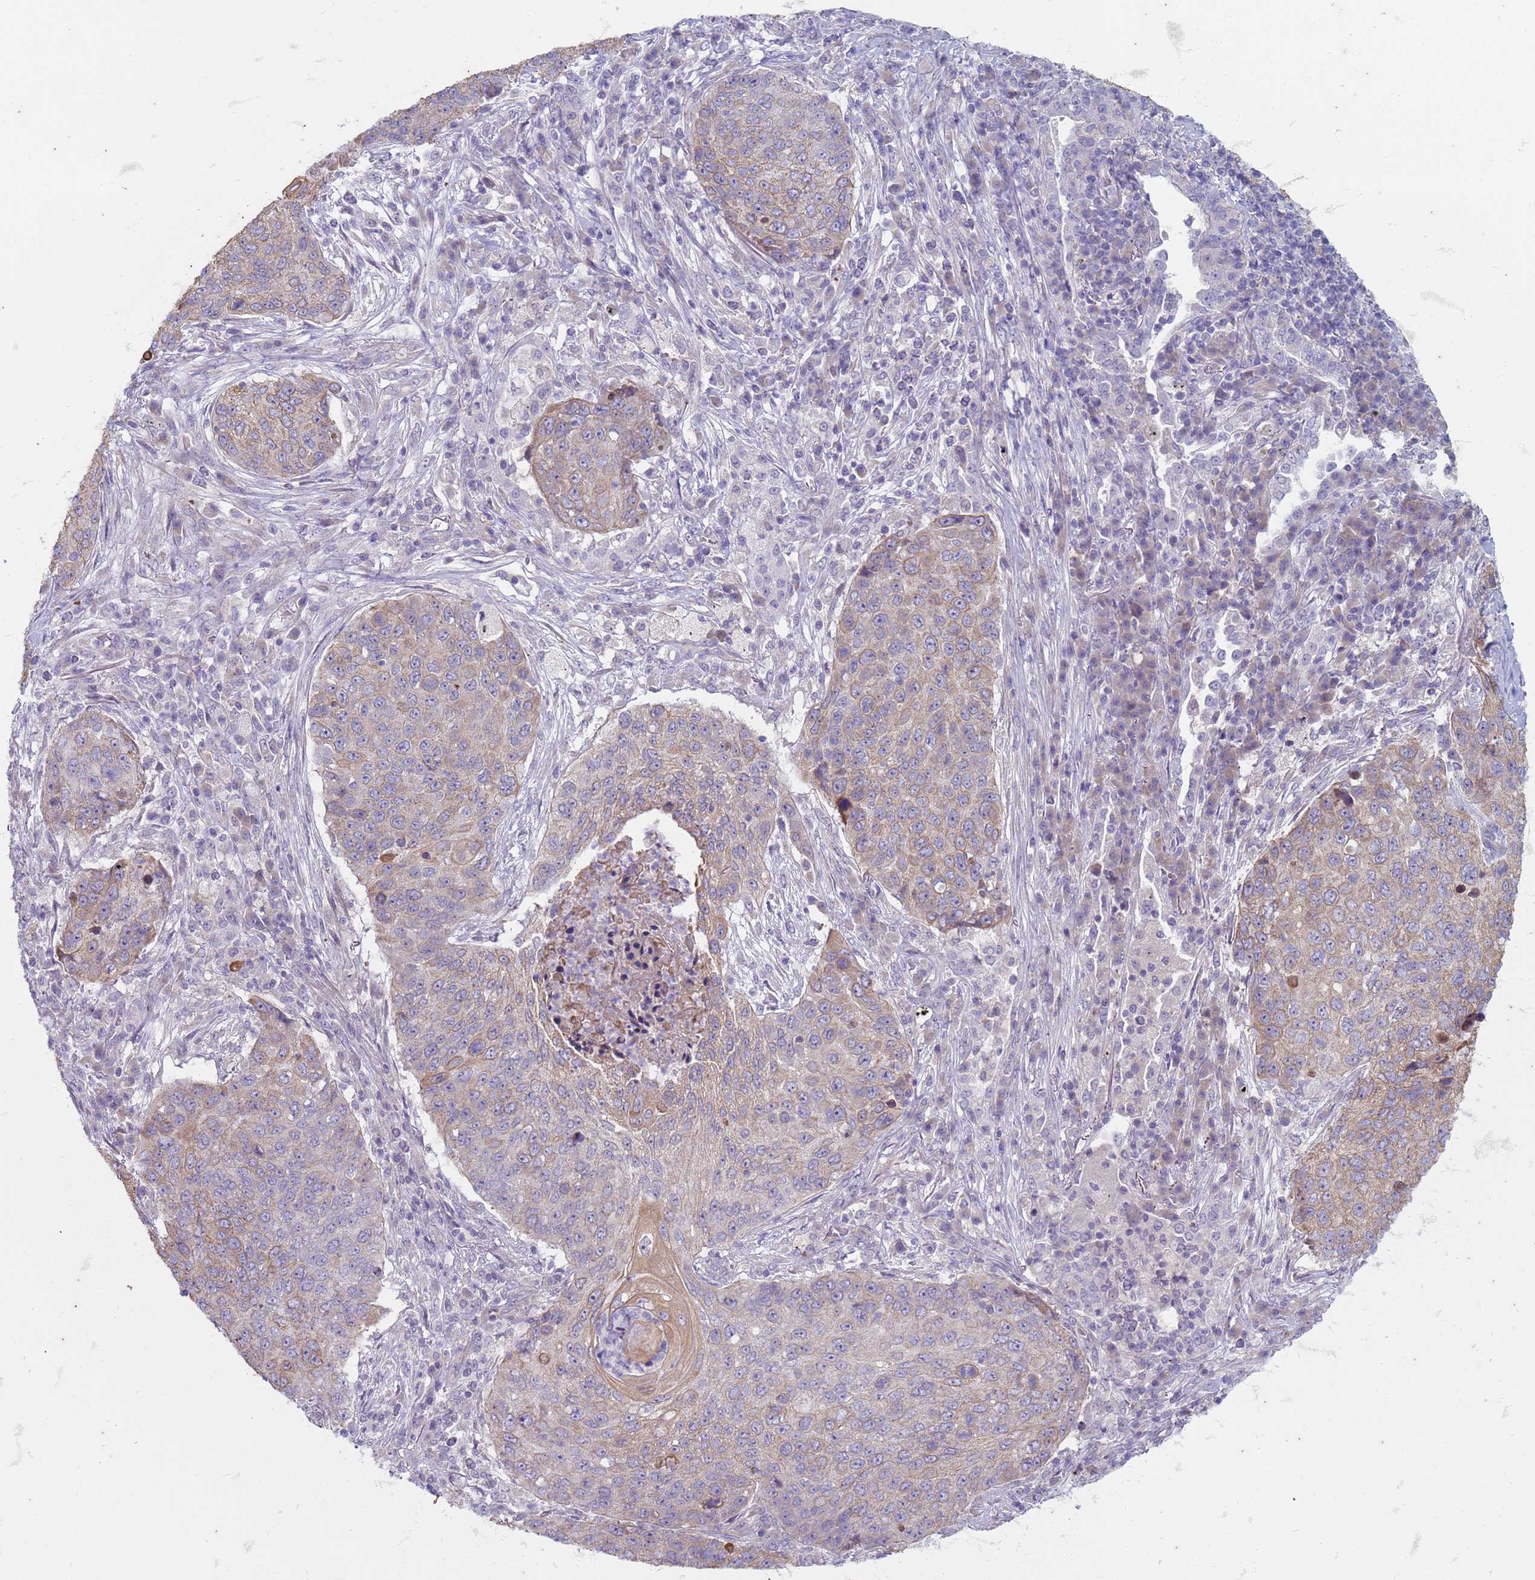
{"staining": {"intensity": "moderate", "quantity": "<25%", "location": "cytoplasmic/membranous"}, "tissue": "lung cancer", "cell_type": "Tumor cells", "image_type": "cancer", "snomed": [{"axis": "morphology", "description": "Squamous cell carcinoma, NOS"}, {"axis": "topography", "description": "Lung"}], "caption": "Moderate cytoplasmic/membranous protein staining is identified in approximately <25% of tumor cells in lung cancer. (DAB (3,3'-diaminobenzidine) IHC with brightfield microscopy, high magnification).", "gene": "SUCO", "patient": {"sex": "female", "age": 63}}